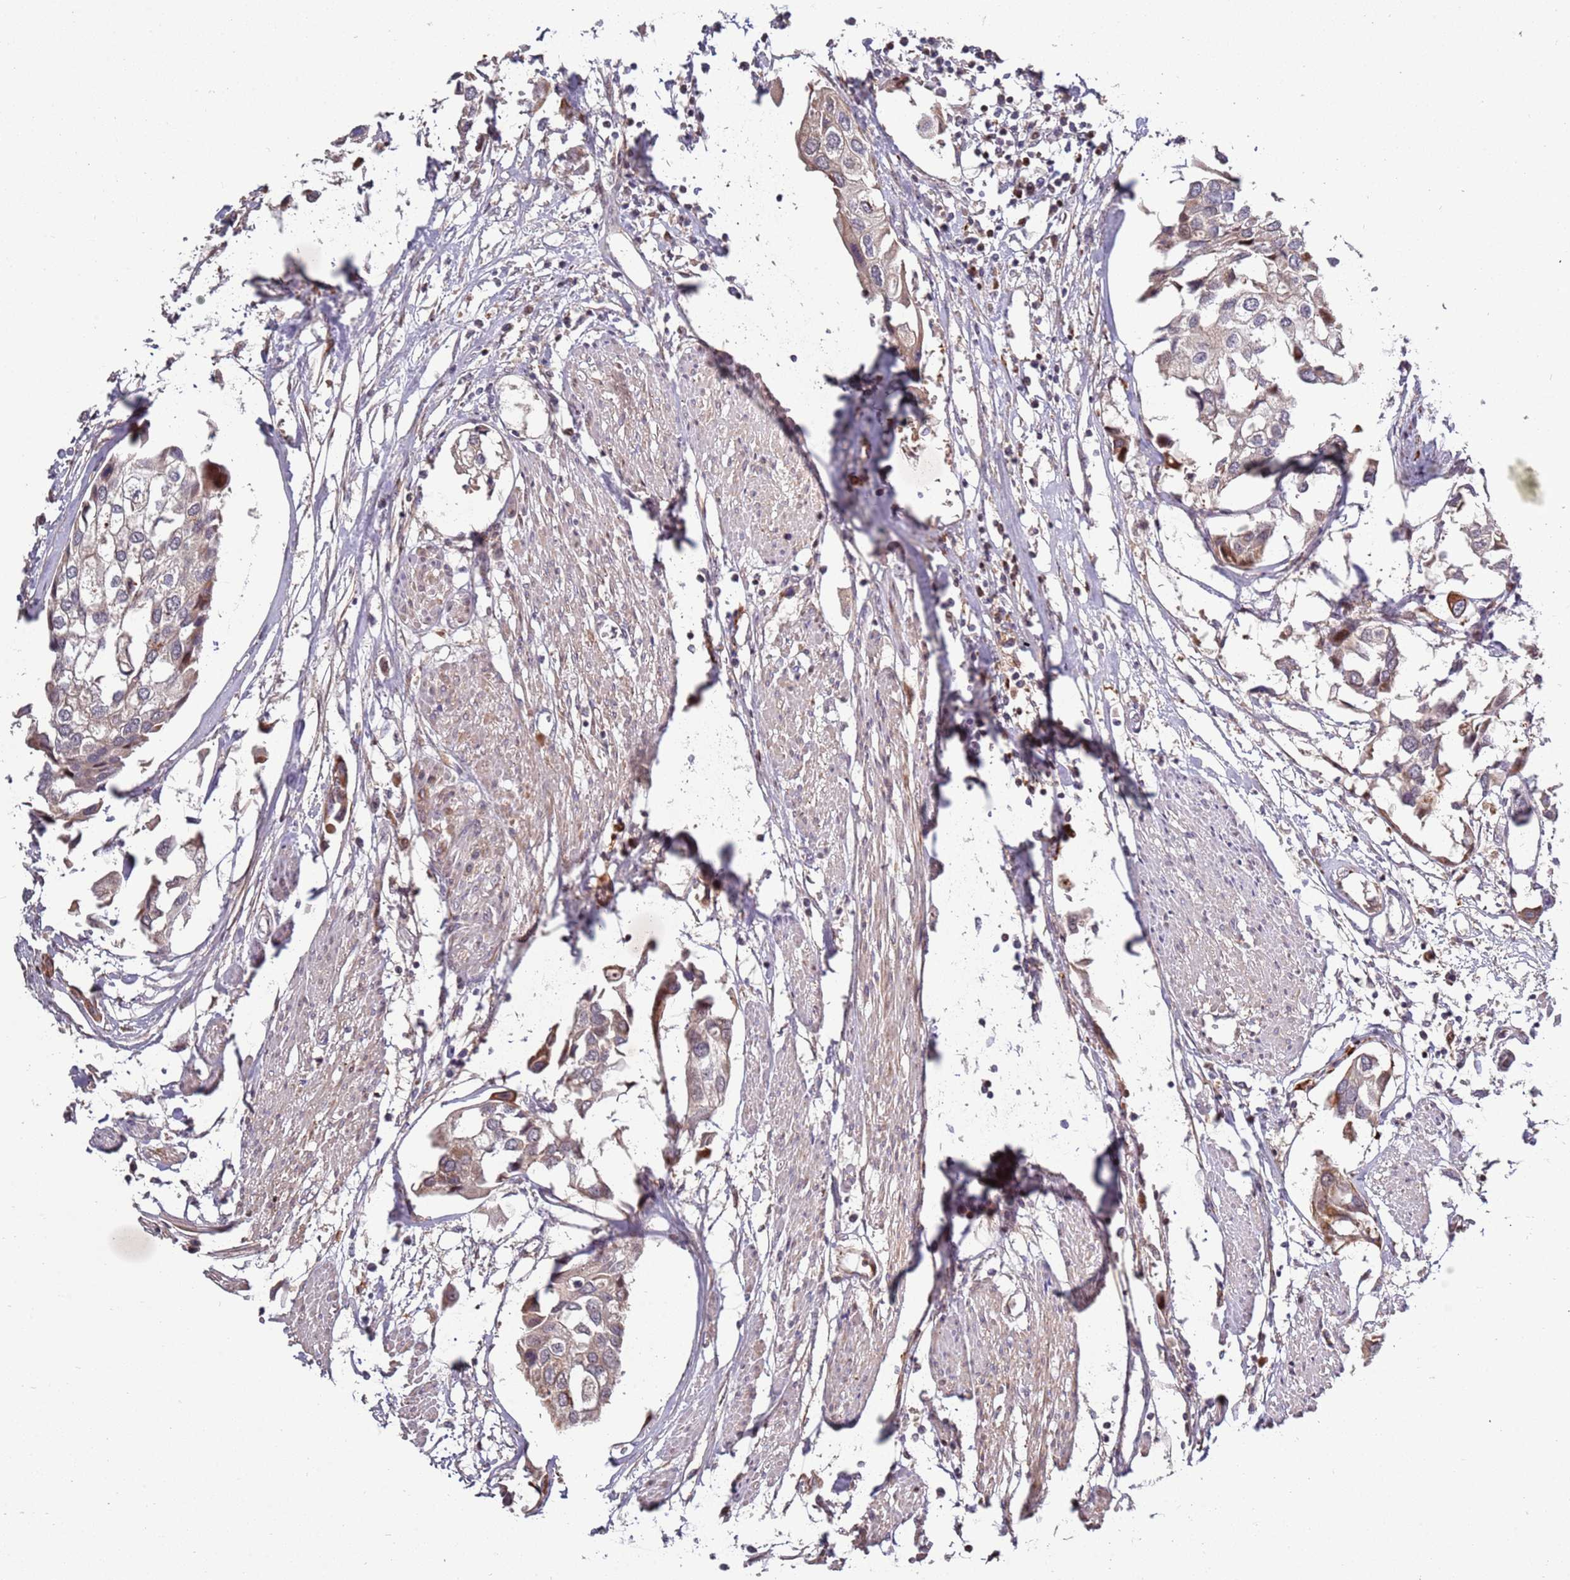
{"staining": {"intensity": "moderate", "quantity": "<25%", "location": "cytoplasmic/membranous"}, "tissue": "urothelial cancer", "cell_type": "Tumor cells", "image_type": "cancer", "snomed": [{"axis": "morphology", "description": "Urothelial carcinoma, High grade"}, {"axis": "topography", "description": "Urinary bladder"}], "caption": "Moderate cytoplasmic/membranous expression for a protein is appreciated in about <25% of tumor cells of urothelial cancer using immunohistochemistry (IHC).", "gene": "RHBDL1", "patient": {"sex": "male", "age": 64}}